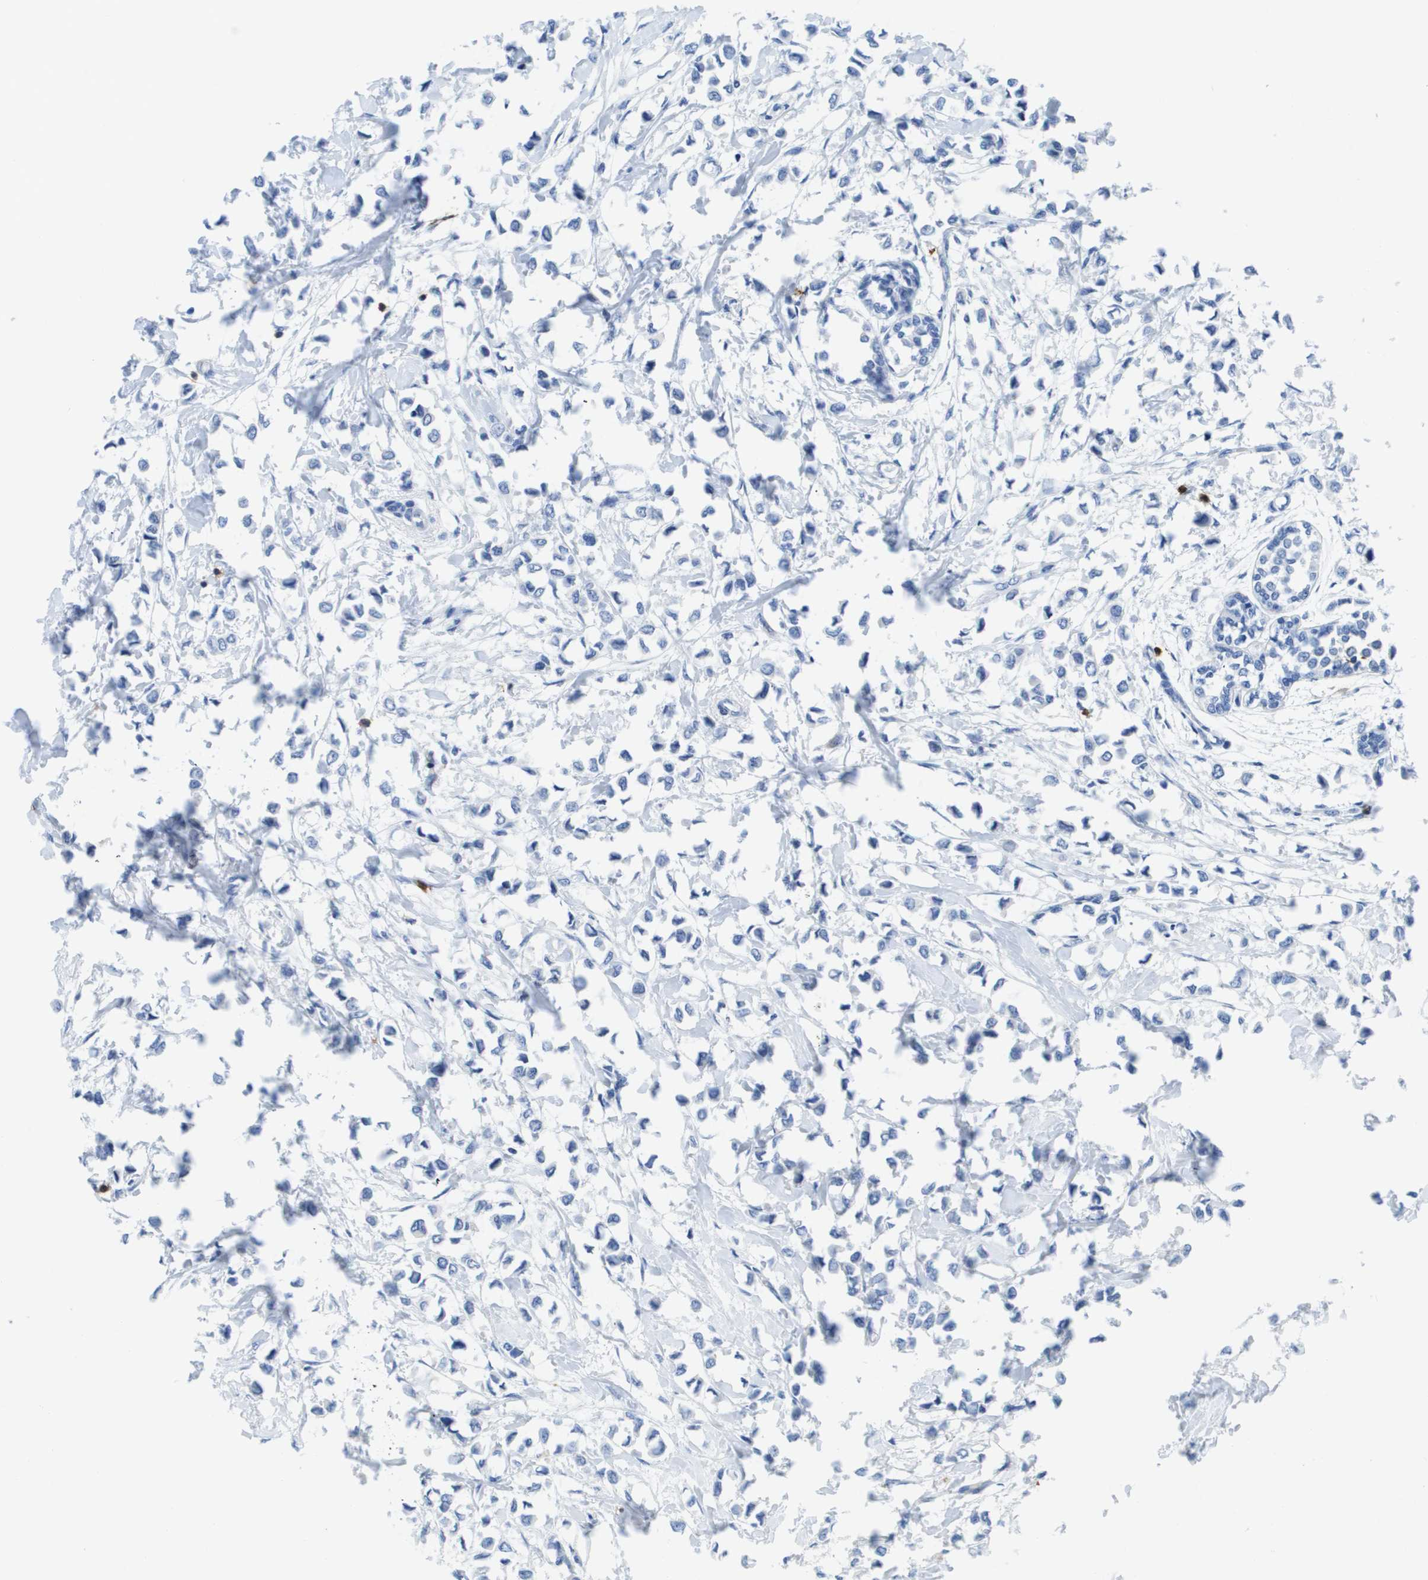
{"staining": {"intensity": "negative", "quantity": "none", "location": "none"}, "tissue": "breast cancer", "cell_type": "Tumor cells", "image_type": "cancer", "snomed": [{"axis": "morphology", "description": "Lobular carcinoma"}, {"axis": "topography", "description": "Breast"}], "caption": "Immunohistochemistry histopathology image of human lobular carcinoma (breast) stained for a protein (brown), which reveals no expression in tumor cells.", "gene": "MS4A1", "patient": {"sex": "female", "age": 51}}